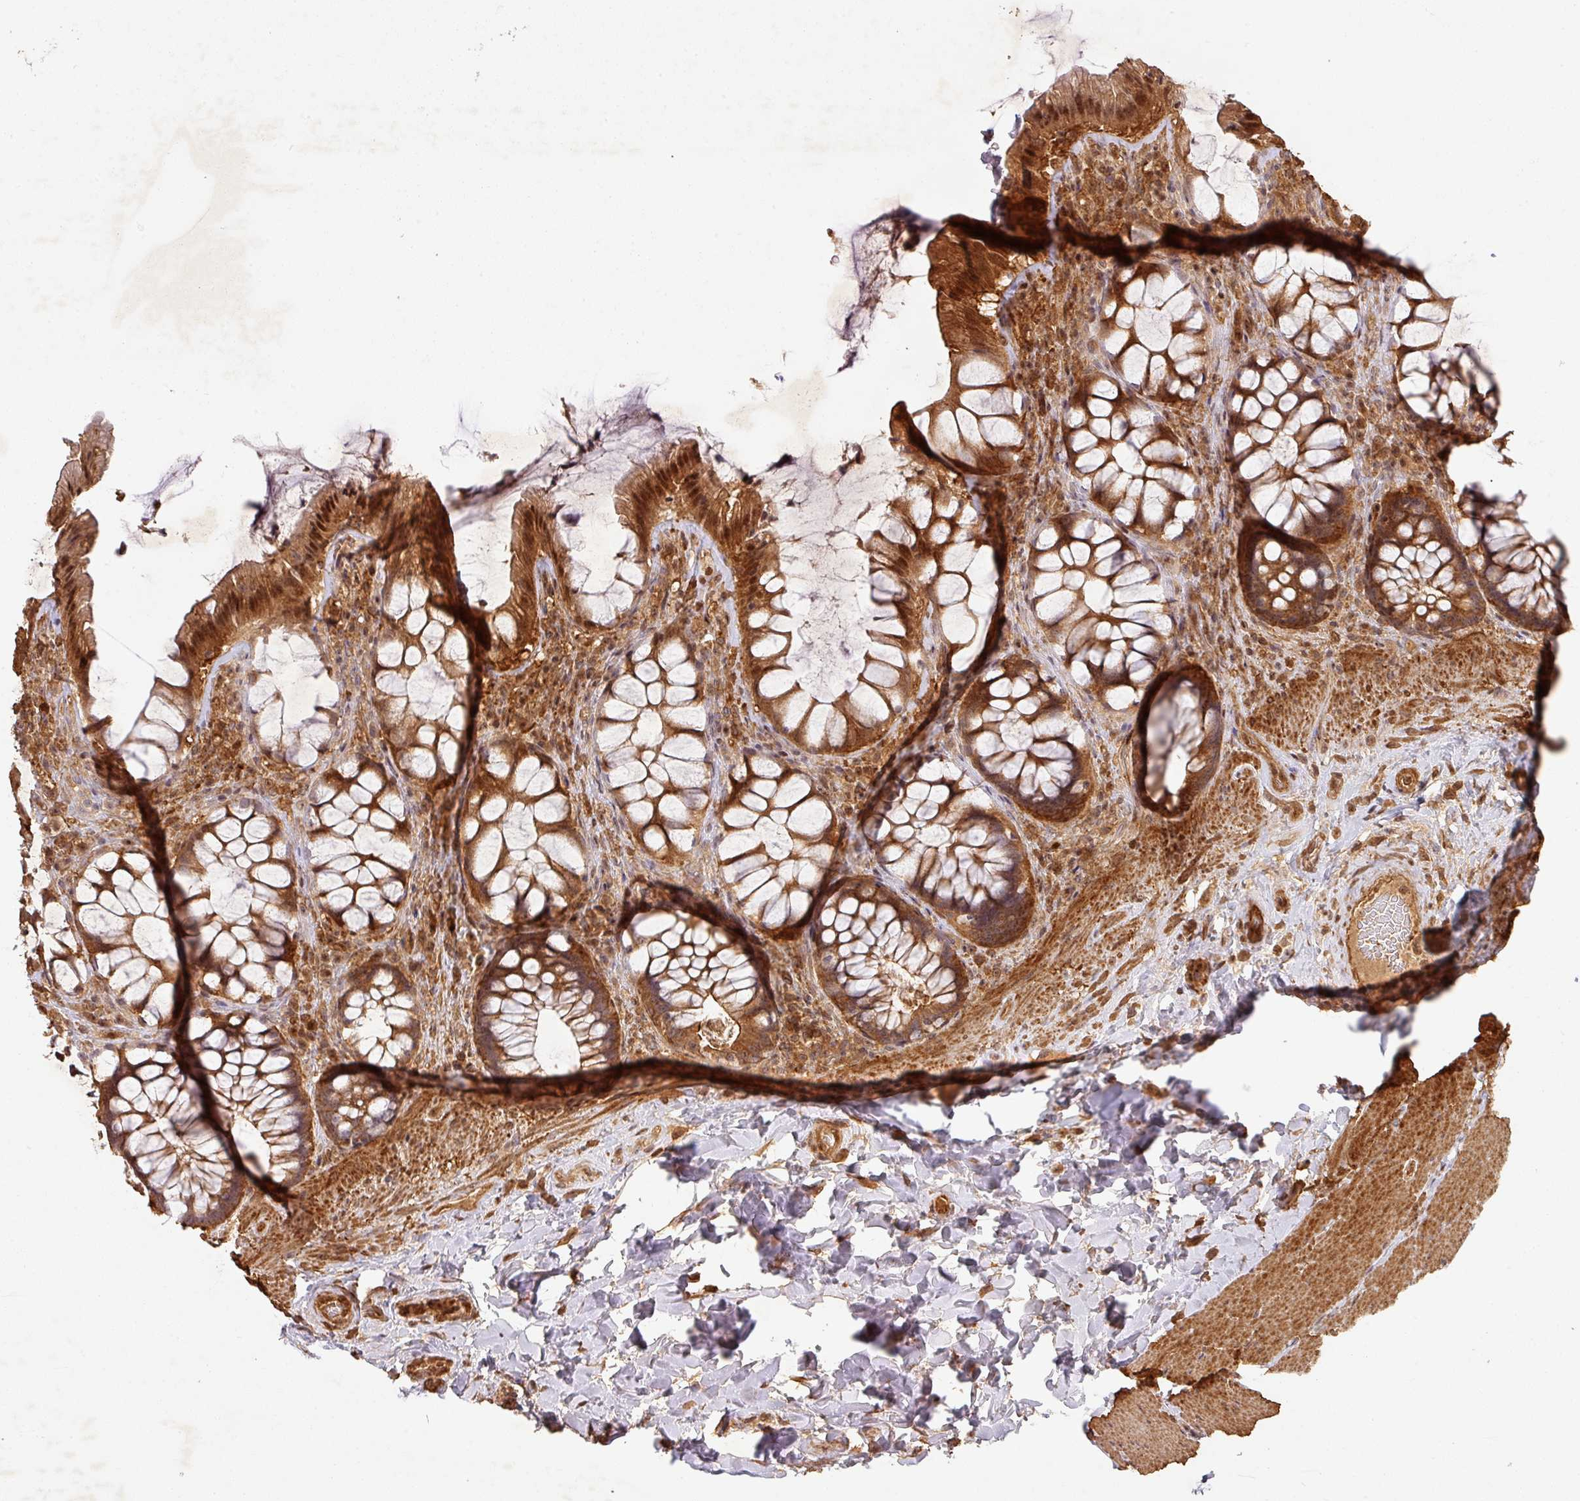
{"staining": {"intensity": "strong", "quantity": ">75%", "location": "cytoplasmic/membranous,nuclear"}, "tissue": "rectum", "cell_type": "Glandular cells", "image_type": "normal", "snomed": [{"axis": "morphology", "description": "Normal tissue, NOS"}, {"axis": "topography", "description": "Rectum"}], "caption": "Approximately >75% of glandular cells in benign rectum show strong cytoplasmic/membranous,nuclear protein expression as visualized by brown immunohistochemical staining.", "gene": "ZNF322", "patient": {"sex": "female", "age": 58}}